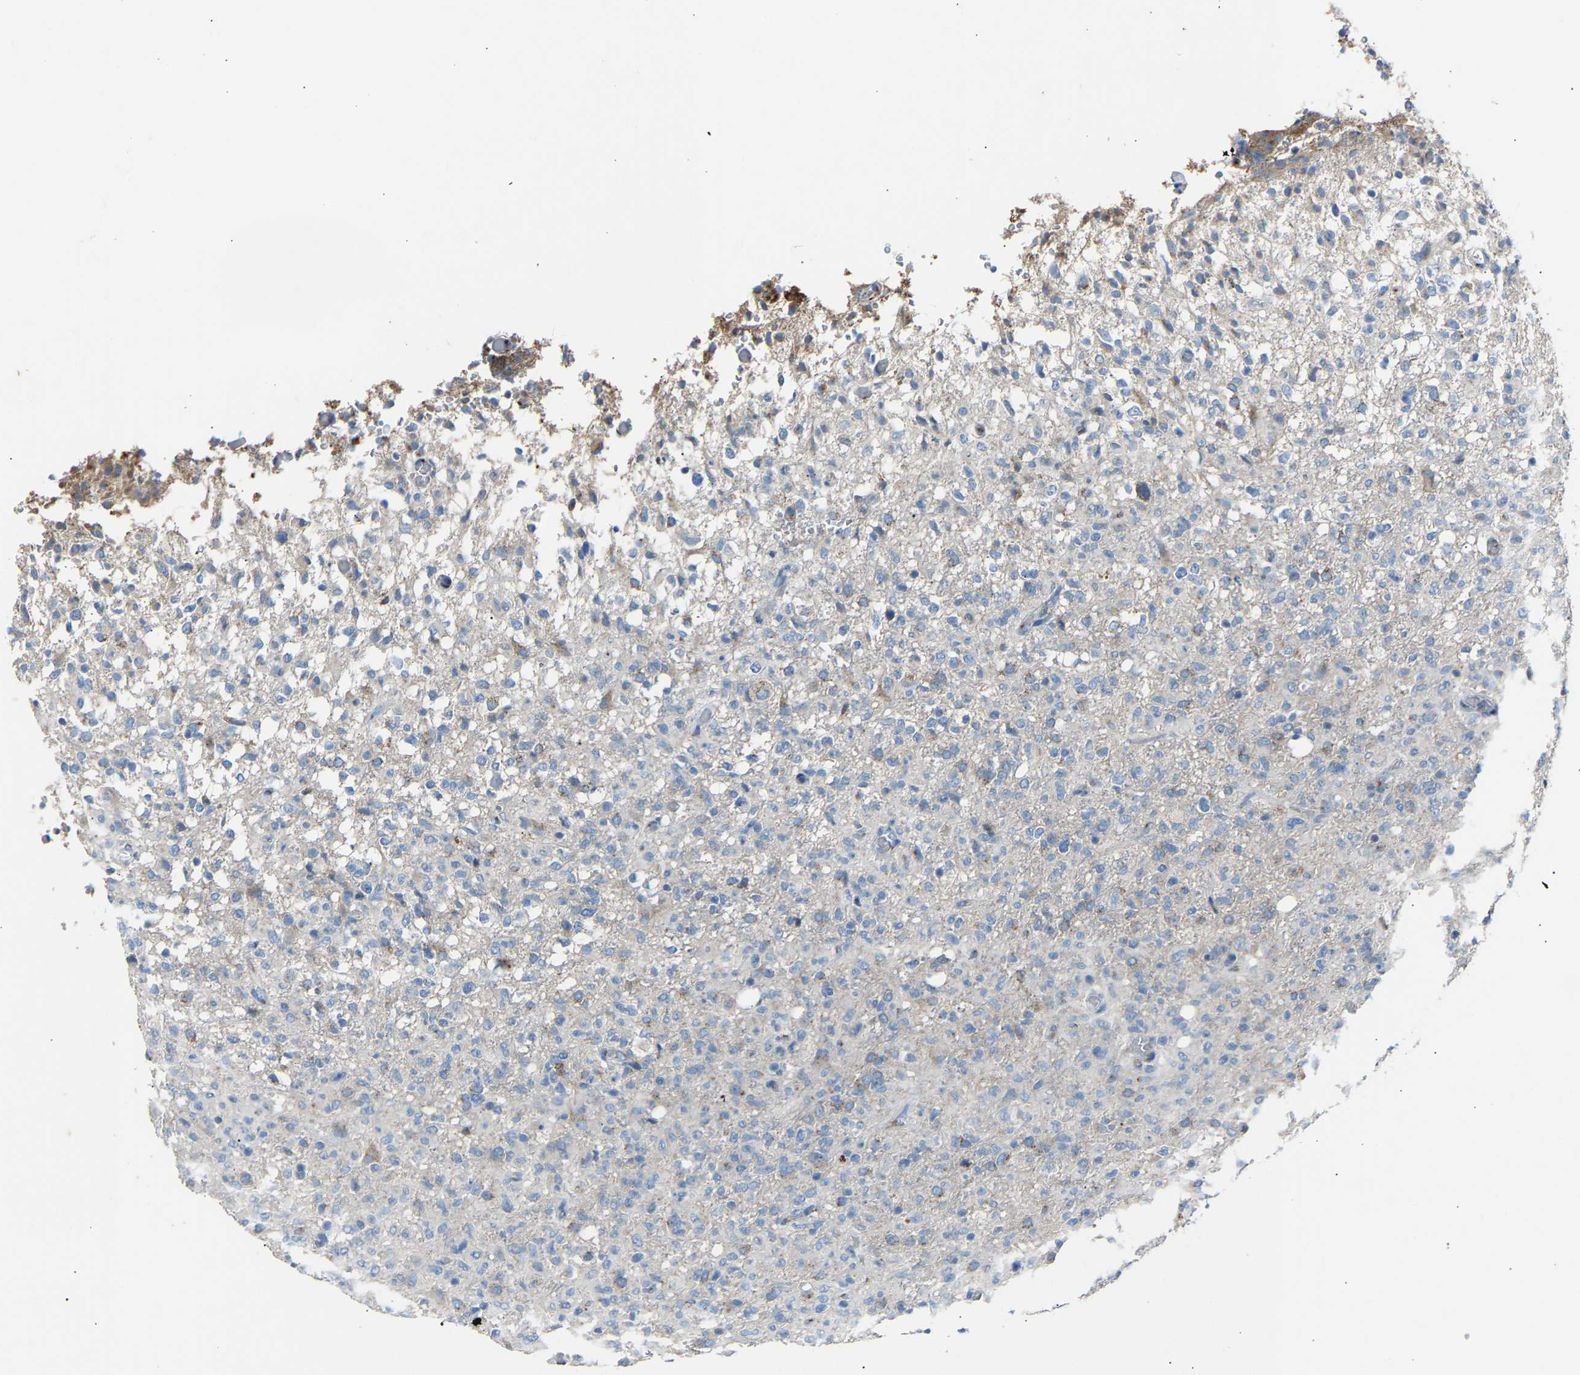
{"staining": {"intensity": "weak", "quantity": "<25%", "location": "cytoplasmic/membranous"}, "tissue": "glioma", "cell_type": "Tumor cells", "image_type": "cancer", "snomed": [{"axis": "morphology", "description": "Glioma, malignant, High grade"}, {"axis": "topography", "description": "Brain"}], "caption": "The histopathology image displays no staining of tumor cells in malignant glioma (high-grade). (DAB immunohistochemistry (IHC) visualized using brightfield microscopy, high magnification).", "gene": "CYREN", "patient": {"sex": "female", "age": 57}}